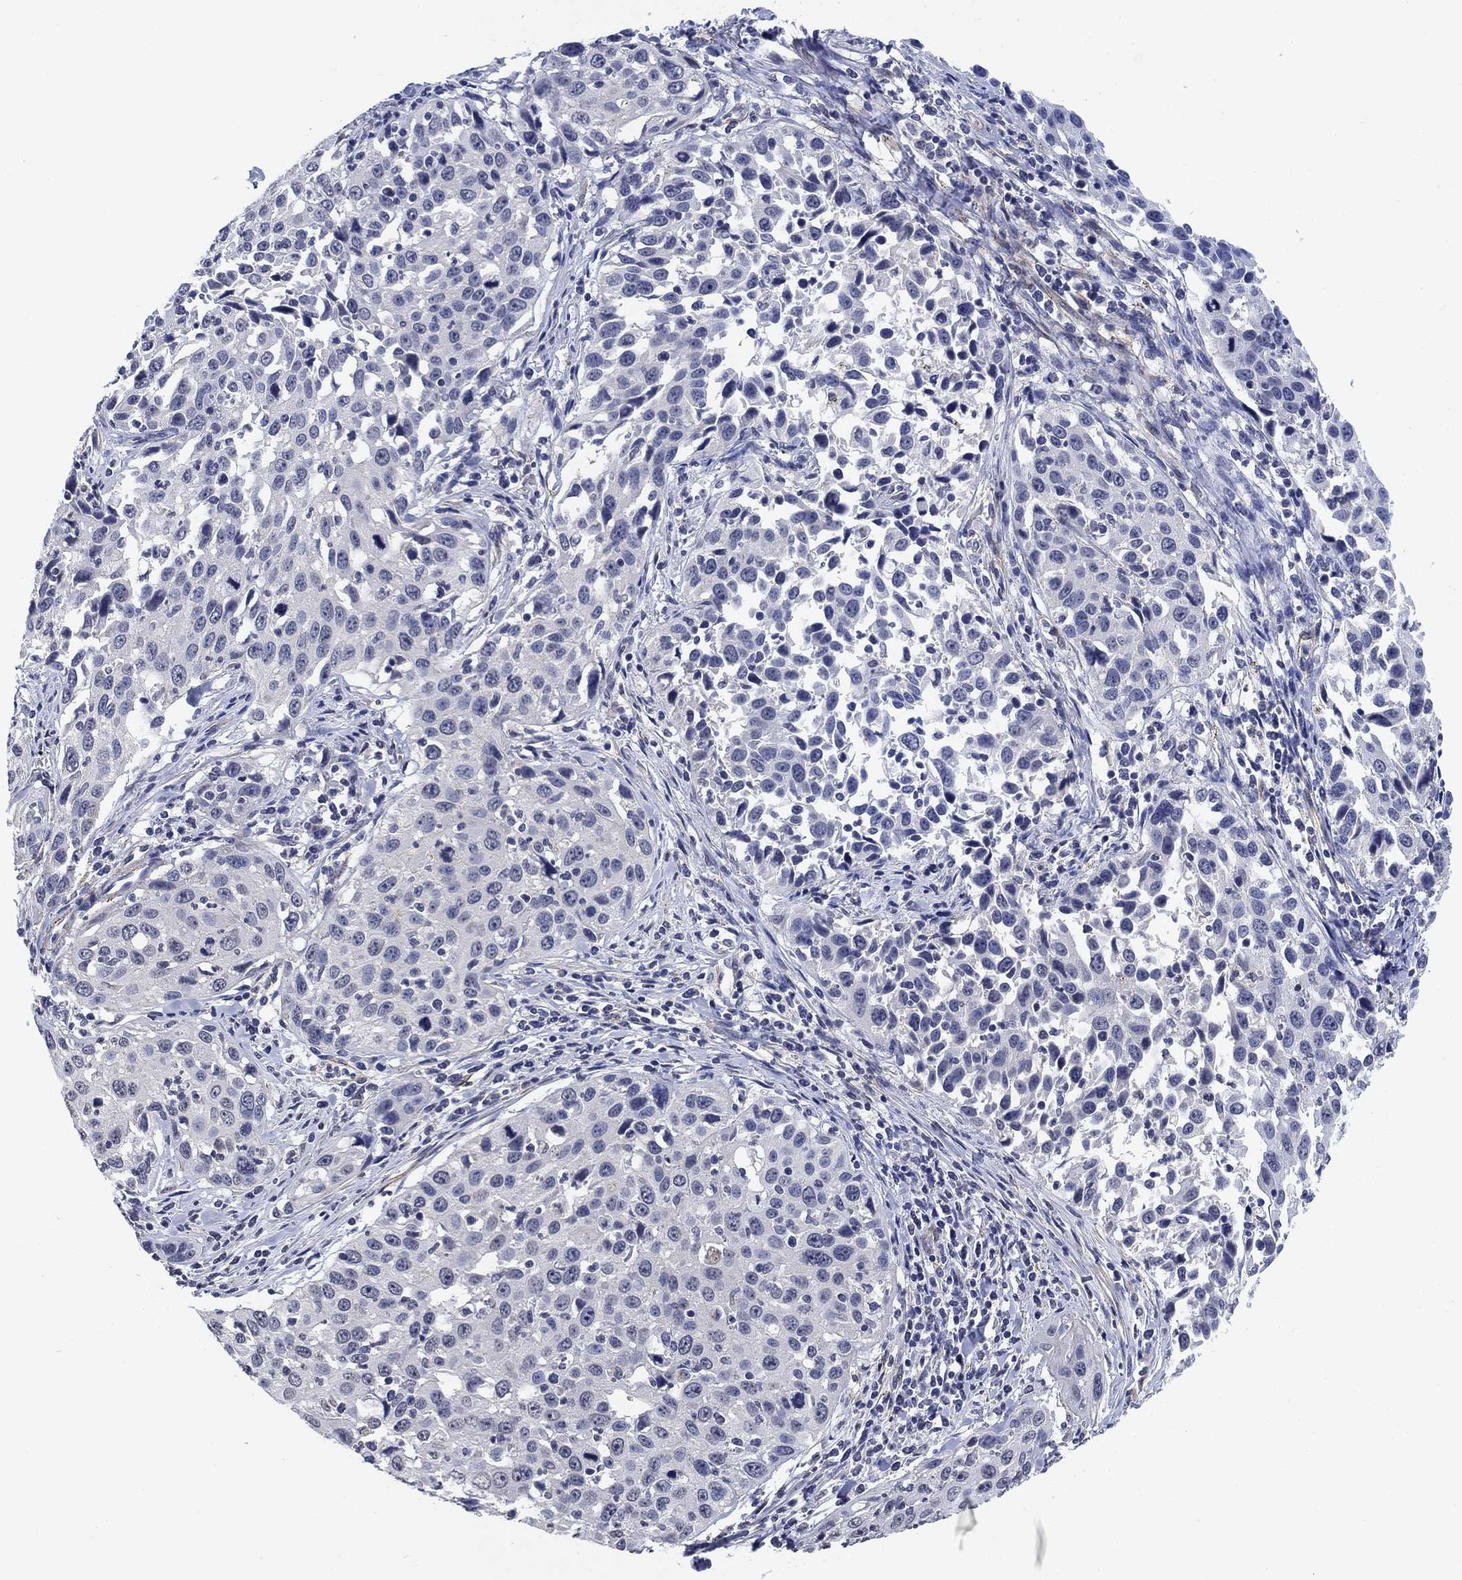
{"staining": {"intensity": "negative", "quantity": "none", "location": "none"}, "tissue": "cervical cancer", "cell_type": "Tumor cells", "image_type": "cancer", "snomed": [{"axis": "morphology", "description": "Squamous cell carcinoma, NOS"}, {"axis": "topography", "description": "Cervix"}], "caption": "The immunohistochemistry (IHC) micrograph has no significant expression in tumor cells of cervical cancer tissue.", "gene": "OTUB2", "patient": {"sex": "female", "age": 26}}